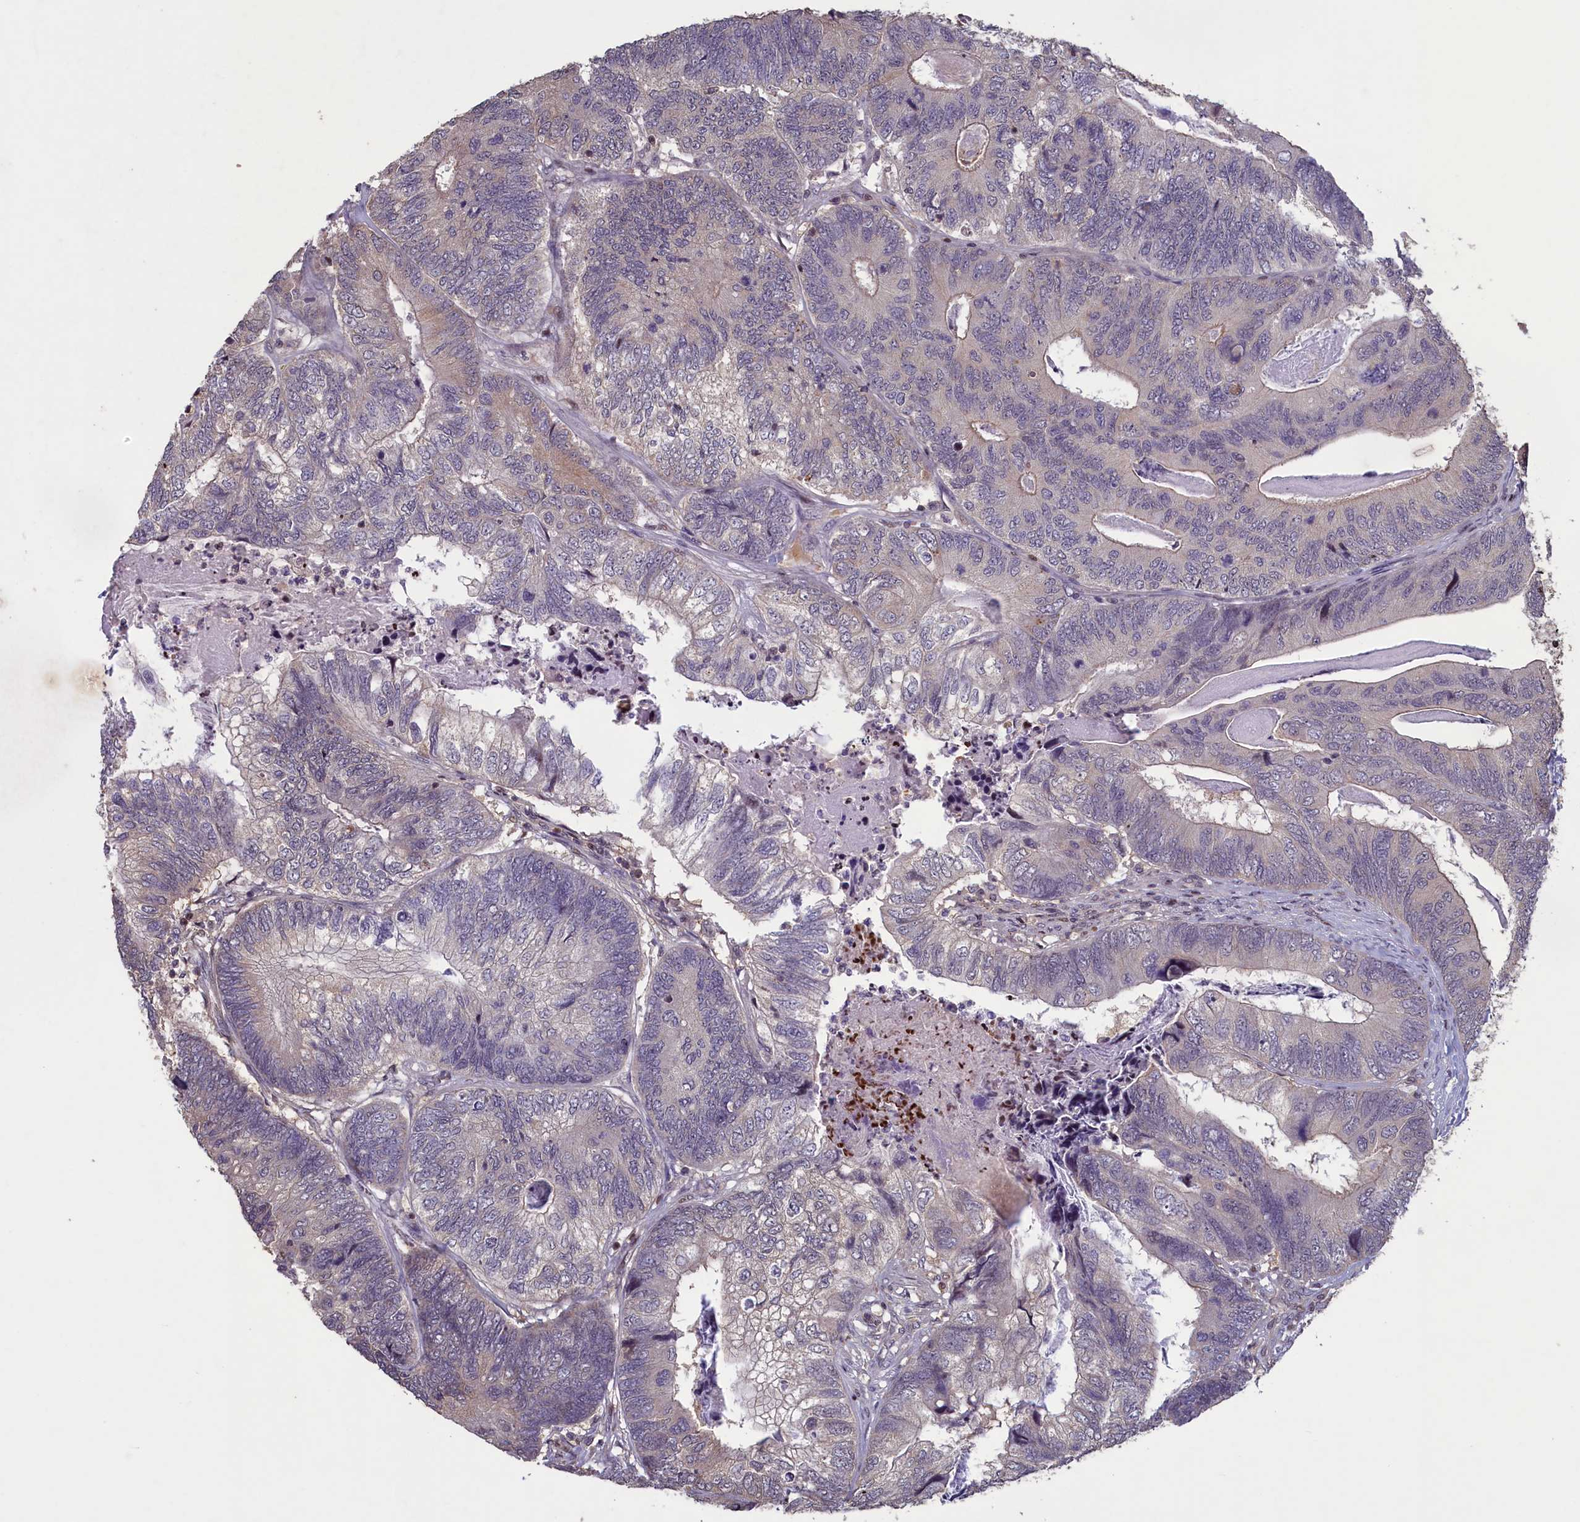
{"staining": {"intensity": "negative", "quantity": "none", "location": "none"}, "tissue": "colorectal cancer", "cell_type": "Tumor cells", "image_type": "cancer", "snomed": [{"axis": "morphology", "description": "Adenocarcinoma, NOS"}, {"axis": "topography", "description": "Colon"}], "caption": "The immunohistochemistry (IHC) micrograph has no significant expression in tumor cells of colorectal adenocarcinoma tissue. (Stains: DAB immunohistochemistry with hematoxylin counter stain, Microscopy: brightfield microscopy at high magnification).", "gene": "NUBP1", "patient": {"sex": "female", "age": 67}}